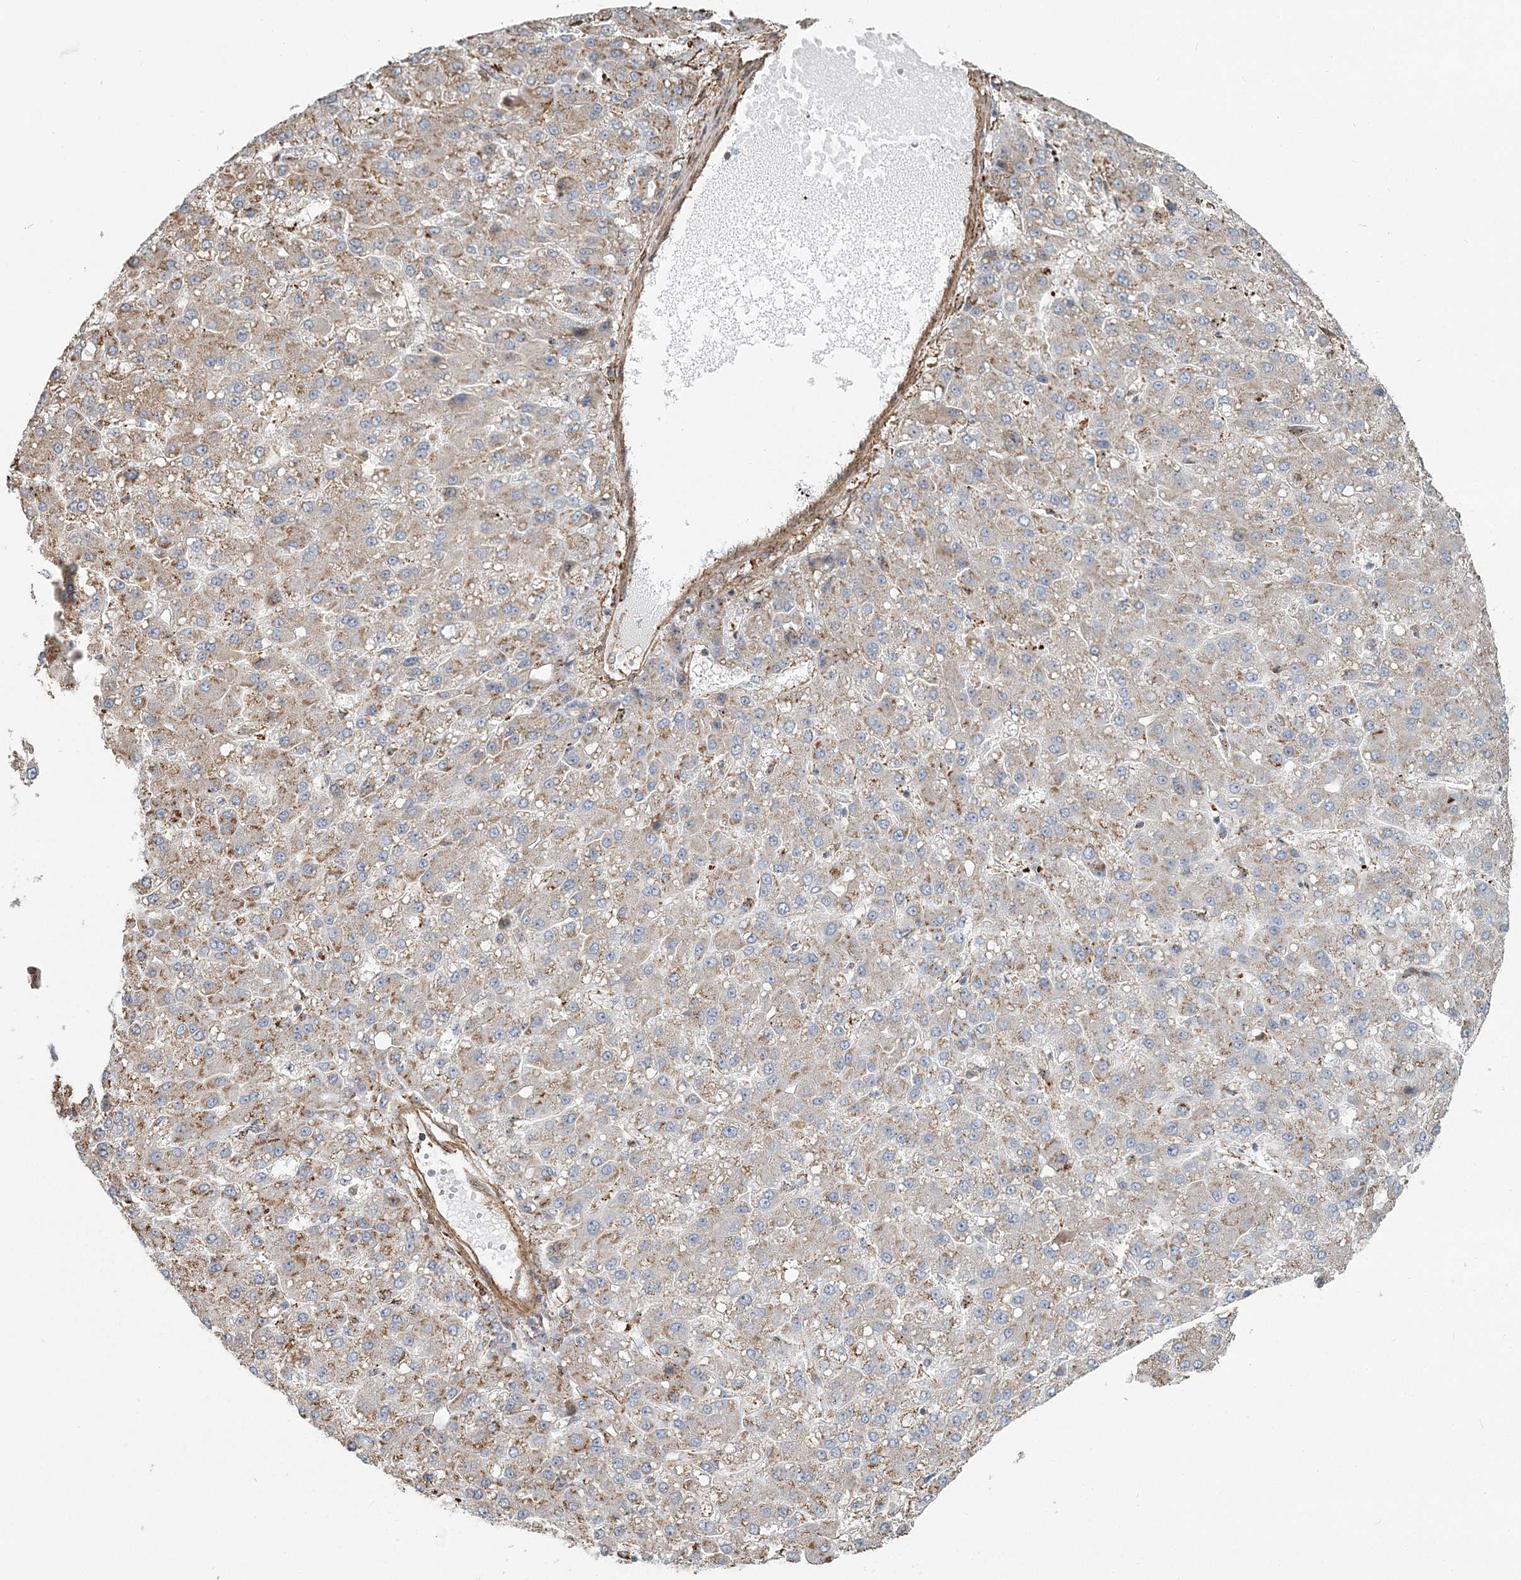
{"staining": {"intensity": "weak", "quantity": ">75%", "location": "cytoplasmic/membranous"}, "tissue": "liver cancer", "cell_type": "Tumor cells", "image_type": "cancer", "snomed": [{"axis": "morphology", "description": "Carcinoma, Hepatocellular, NOS"}, {"axis": "topography", "description": "Liver"}], "caption": "Immunohistochemistry (IHC) (DAB) staining of human liver cancer exhibits weak cytoplasmic/membranous protein expression in about >75% of tumor cells. (Brightfield microscopy of DAB IHC at high magnification).", "gene": "TRAF3IP2", "patient": {"sex": "male", "age": 67}}